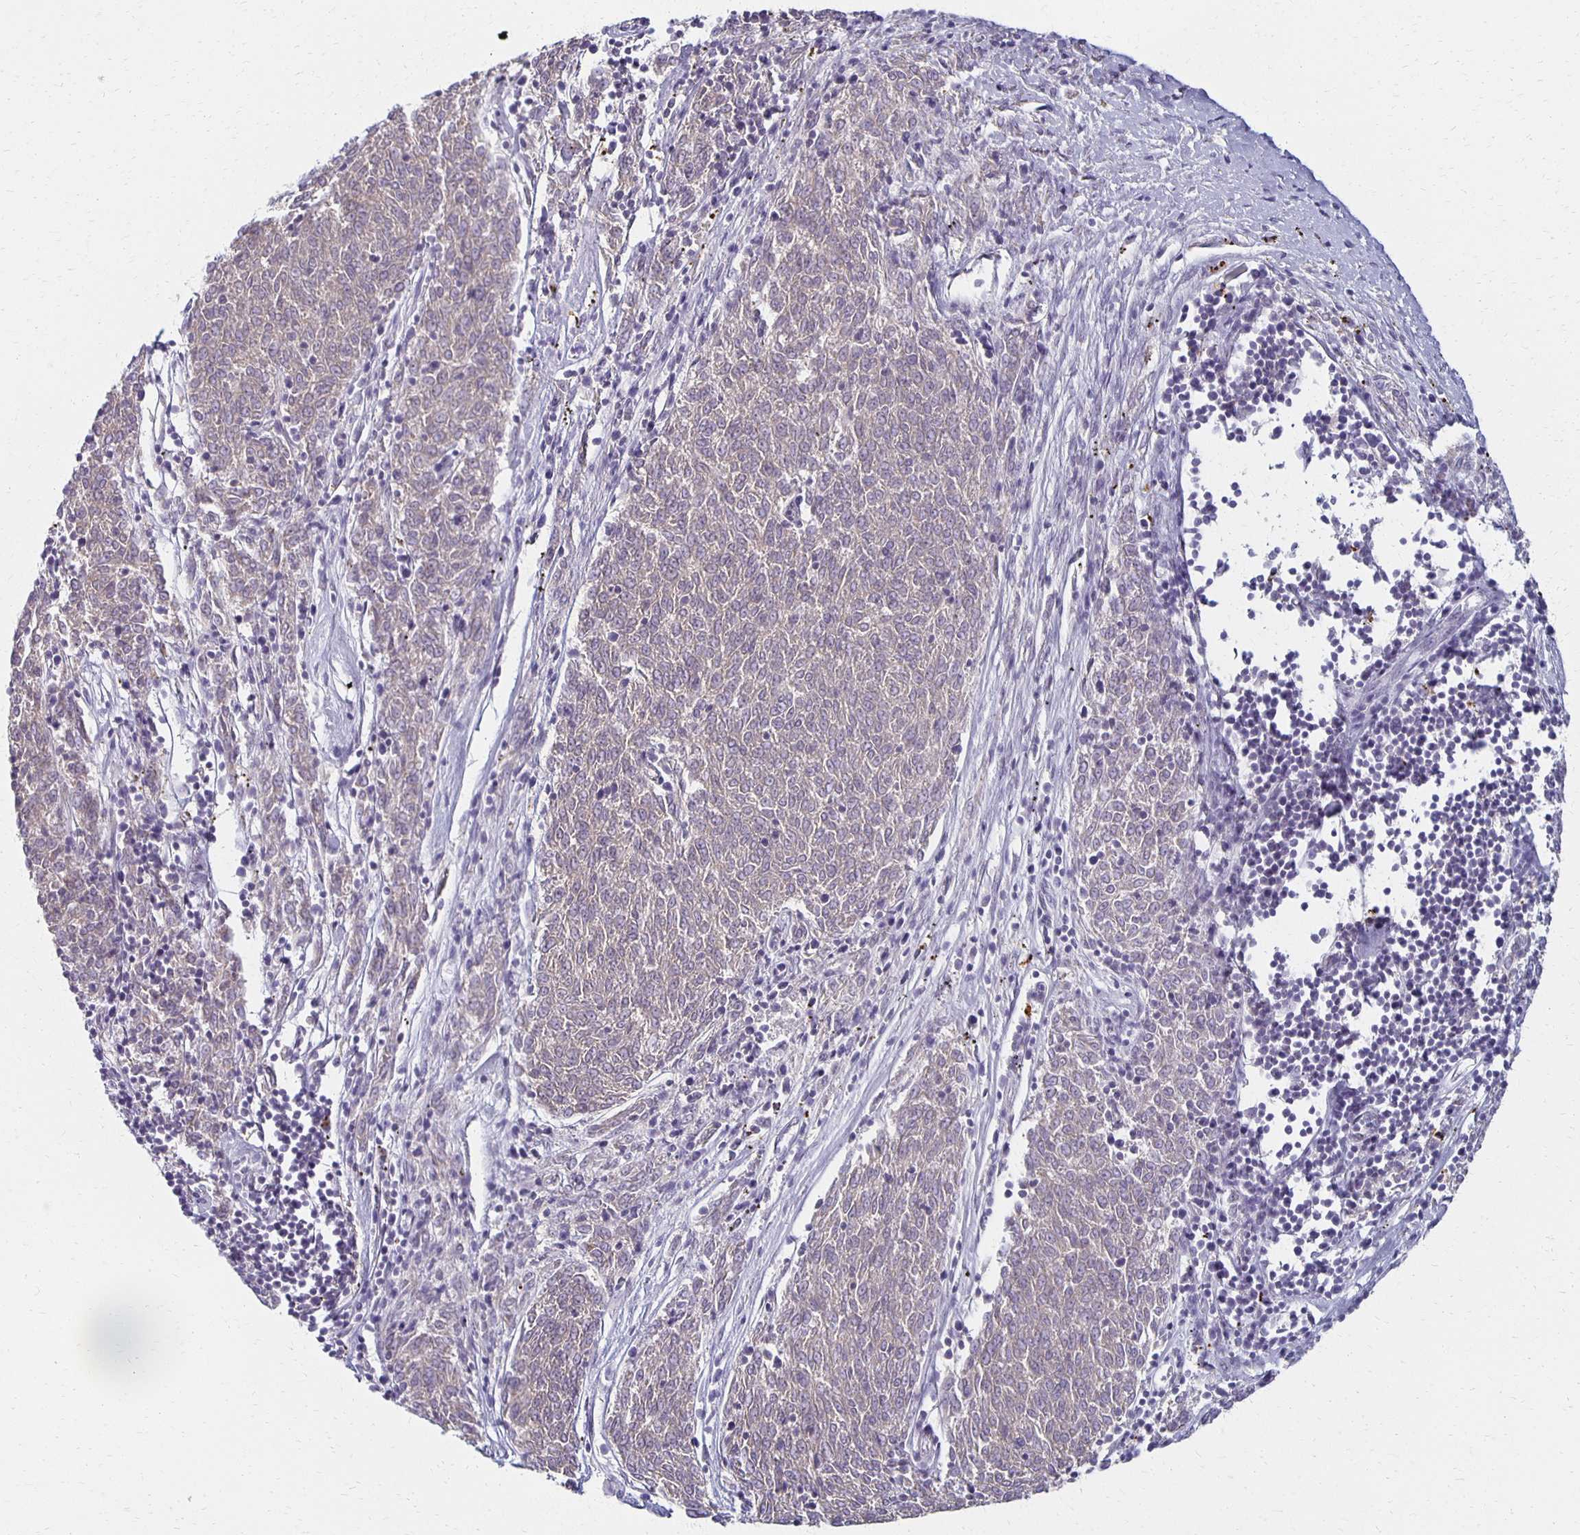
{"staining": {"intensity": "negative", "quantity": "none", "location": "none"}, "tissue": "melanoma", "cell_type": "Tumor cells", "image_type": "cancer", "snomed": [{"axis": "morphology", "description": "Malignant melanoma, NOS"}, {"axis": "topography", "description": "Skin"}], "caption": "There is no significant positivity in tumor cells of malignant melanoma.", "gene": "GPX4", "patient": {"sex": "female", "age": 72}}